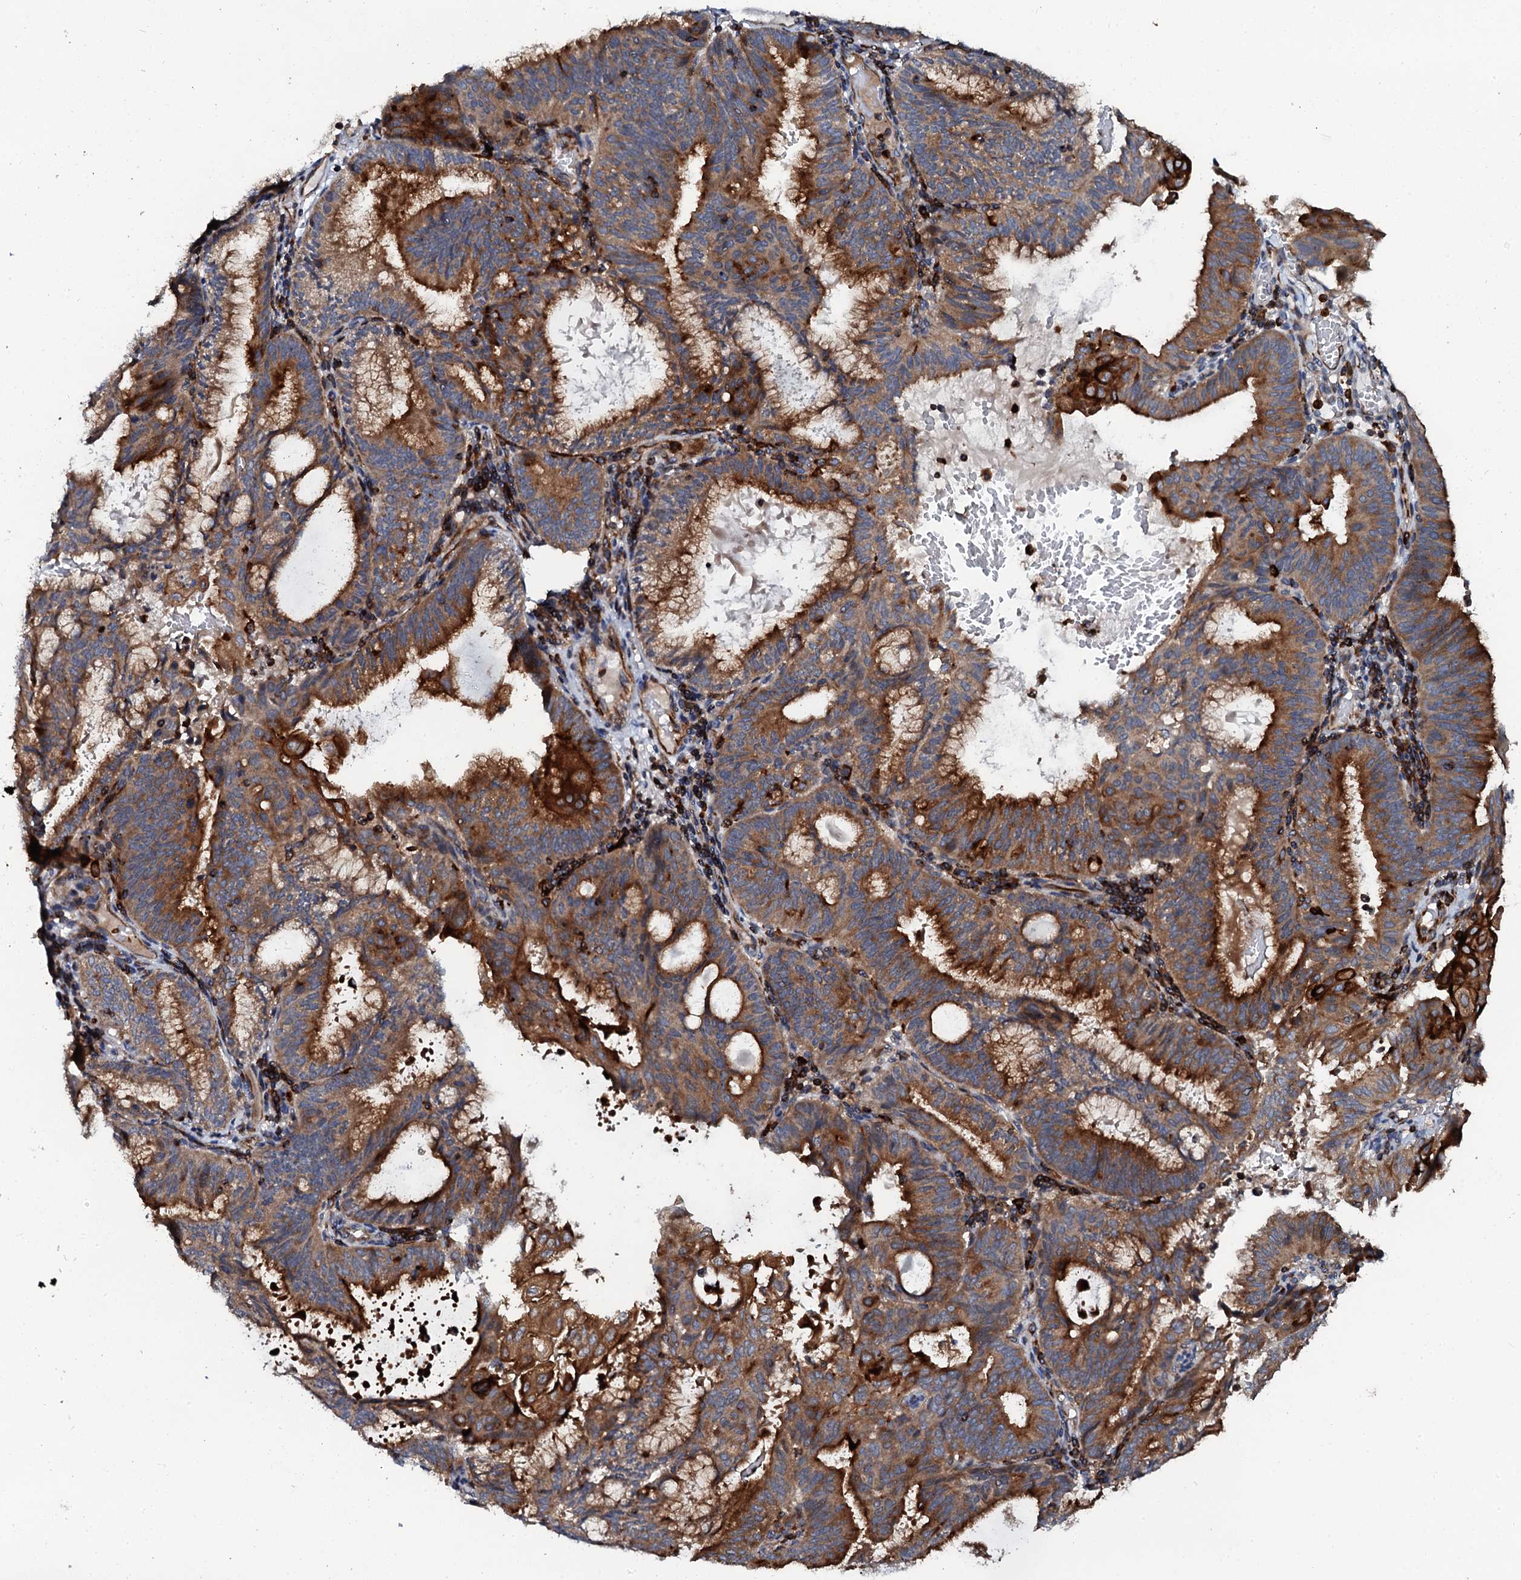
{"staining": {"intensity": "strong", "quantity": ">75%", "location": "cytoplasmic/membranous"}, "tissue": "endometrial cancer", "cell_type": "Tumor cells", "image_type": "cancer", "snomed": [{"axis": "morphology", "description": "Adenocarcinoma, NOS"}, {"axis": "topography", "description": "Endometrium"}], "caption": "Immunohistochemistry image of neoplastic tissue: human endometrial cancer stained using IHC shows high levels of strong protein expression localized specifically in the cytoplasmic/membranous of tumor cells, appearing as a cytoplasmic/membranous brown color.", "gene": "VAMP8", "patient": {"sex": "female", "age": 49}}